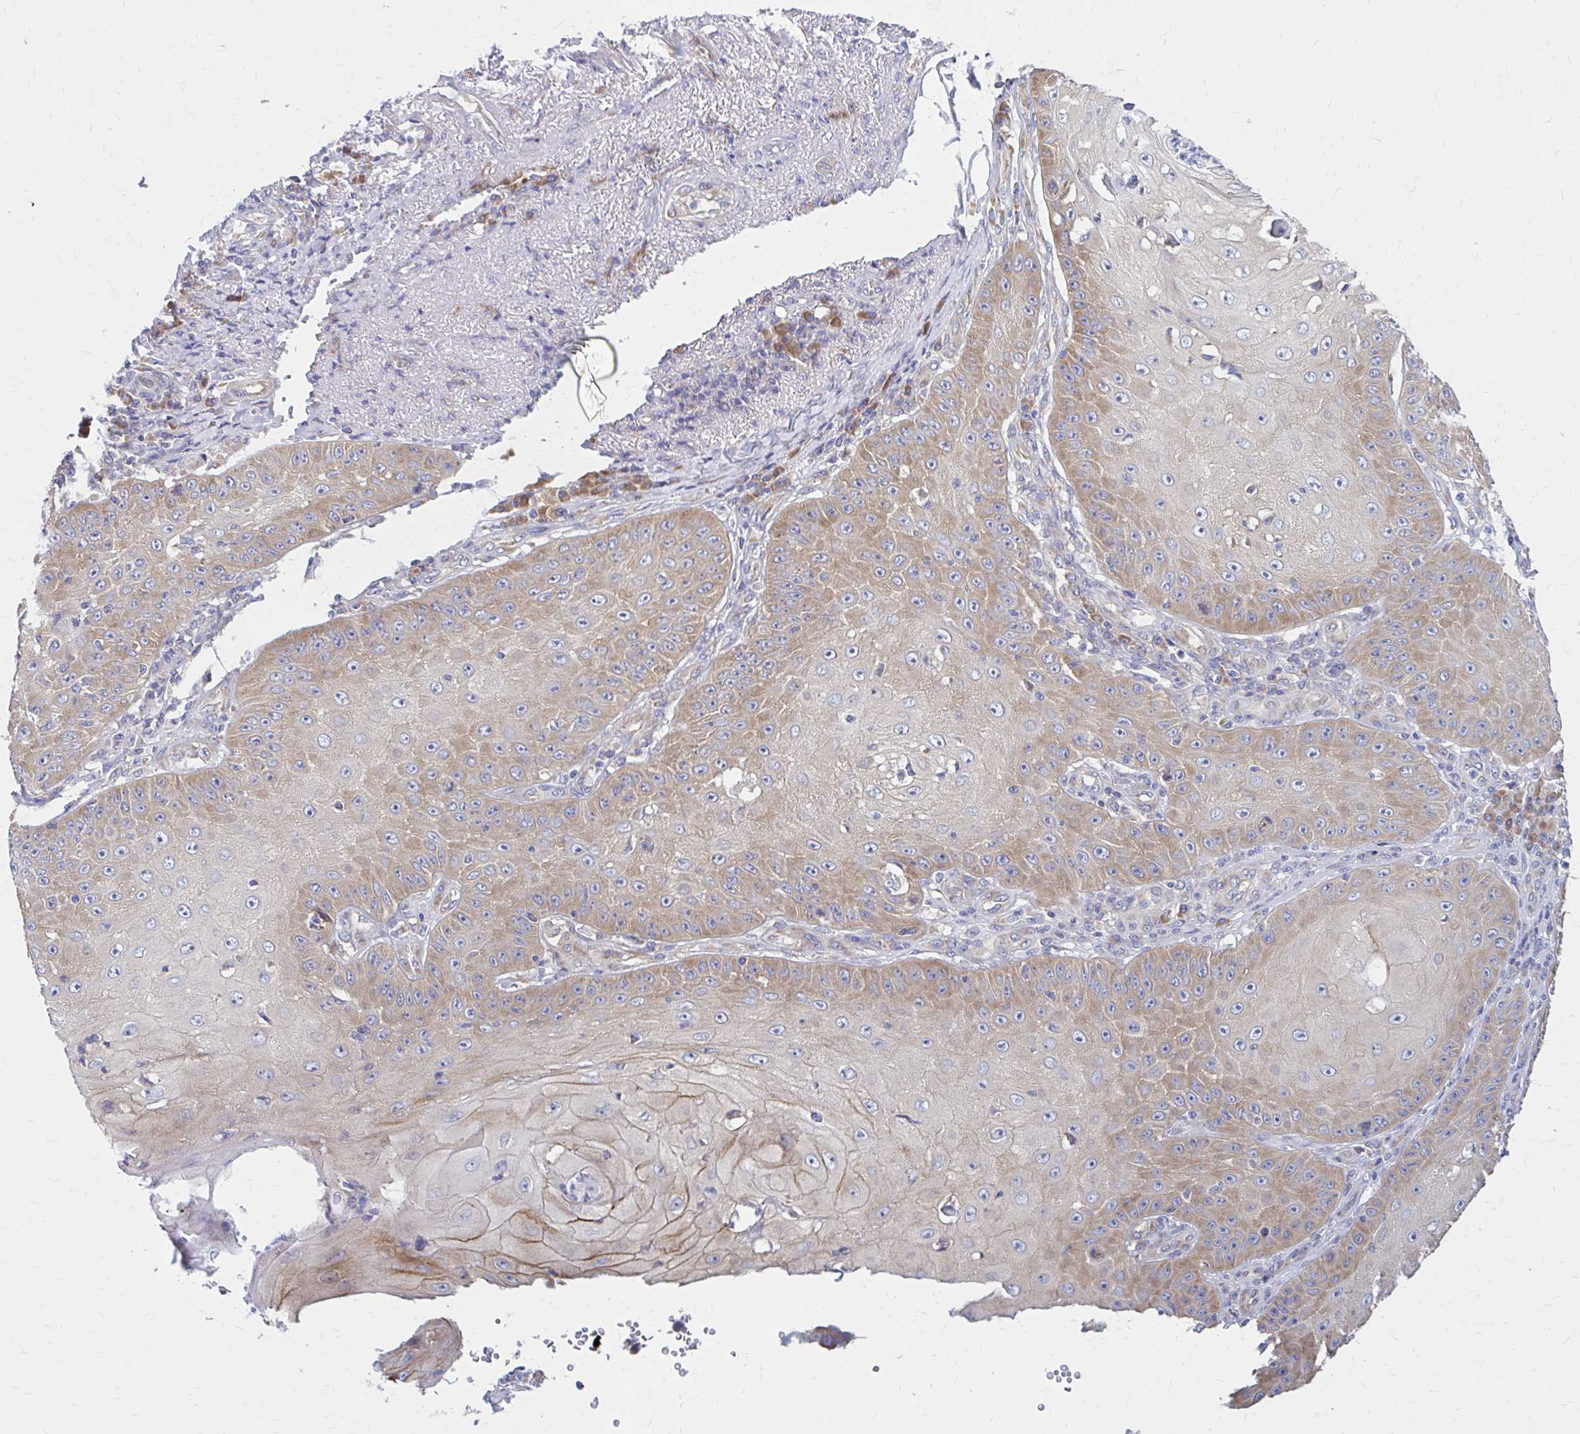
{"staining": {"intensity": "moderate", "quantity": "25%-75%", "location": "cytoplasmic/membranous"}, "tissue": "skin cancer", "cell_type": "Tumor cells", "image_type": "cancer", "snomed": [{"axis": "morphology", "description": "Squamous cell carcinoma, NOS"}, {"axis": "topography", "description": "Skin"}], "caption": "Immunohistochemical staining of skin cancer (squamous cell carcinoma) exhibits medium levels of moderate cytoplasmic/membranous protein positivity in about 25%-75% of tumor cells. (Stains: DAB (3,3'-diaminobenzidine) in brown, nuclei in blue, Microscopy: brightfield microscopy at high magnification).", "gene": "RPL27A", "patient": {"sex": "male", "age": 70}}